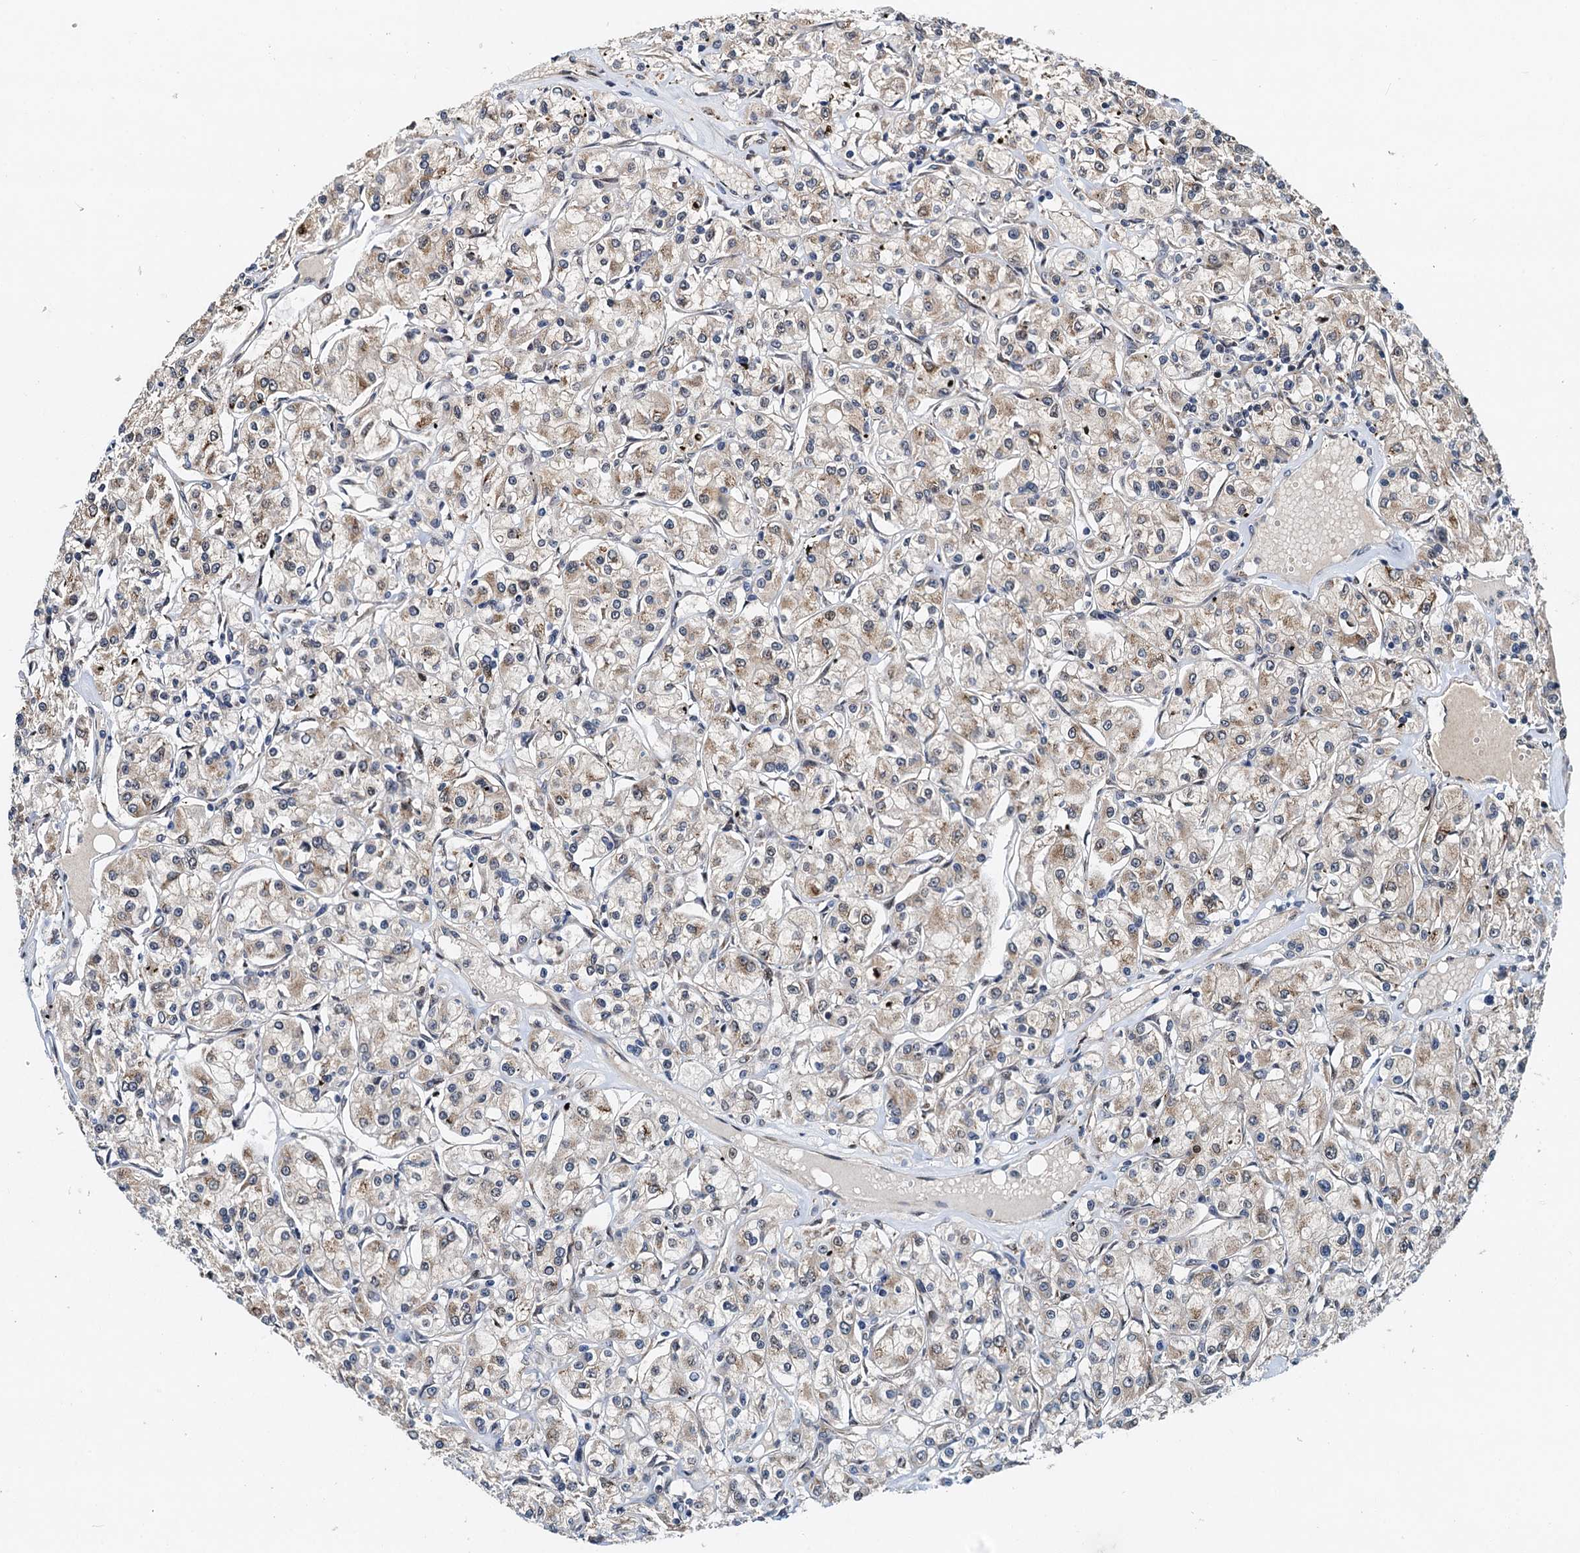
{"staining": {"intensity": "weak", "quantity": ">75%", "location": "cytoplasmic/membranous"}, "tissue": "renal cancer", "cell_type": "Tumor cells", "image_type": "cancer", "snomed": [{"axis": "morphology", "description": "Adenocarcinoma, NOS"}, {"axis": "topography", "description": "Kidney"}], "caption": "Brown immunohistochemical staining in human renal adenocarcinoma reveals weak cytoplasmic/membranous staining in approximately >75% of tumor cells. (Brightfield microscopy of DAB IHC at high magnification).", "gene": "DNAJC21", "patient": {"sex": "female", "age": 59}}